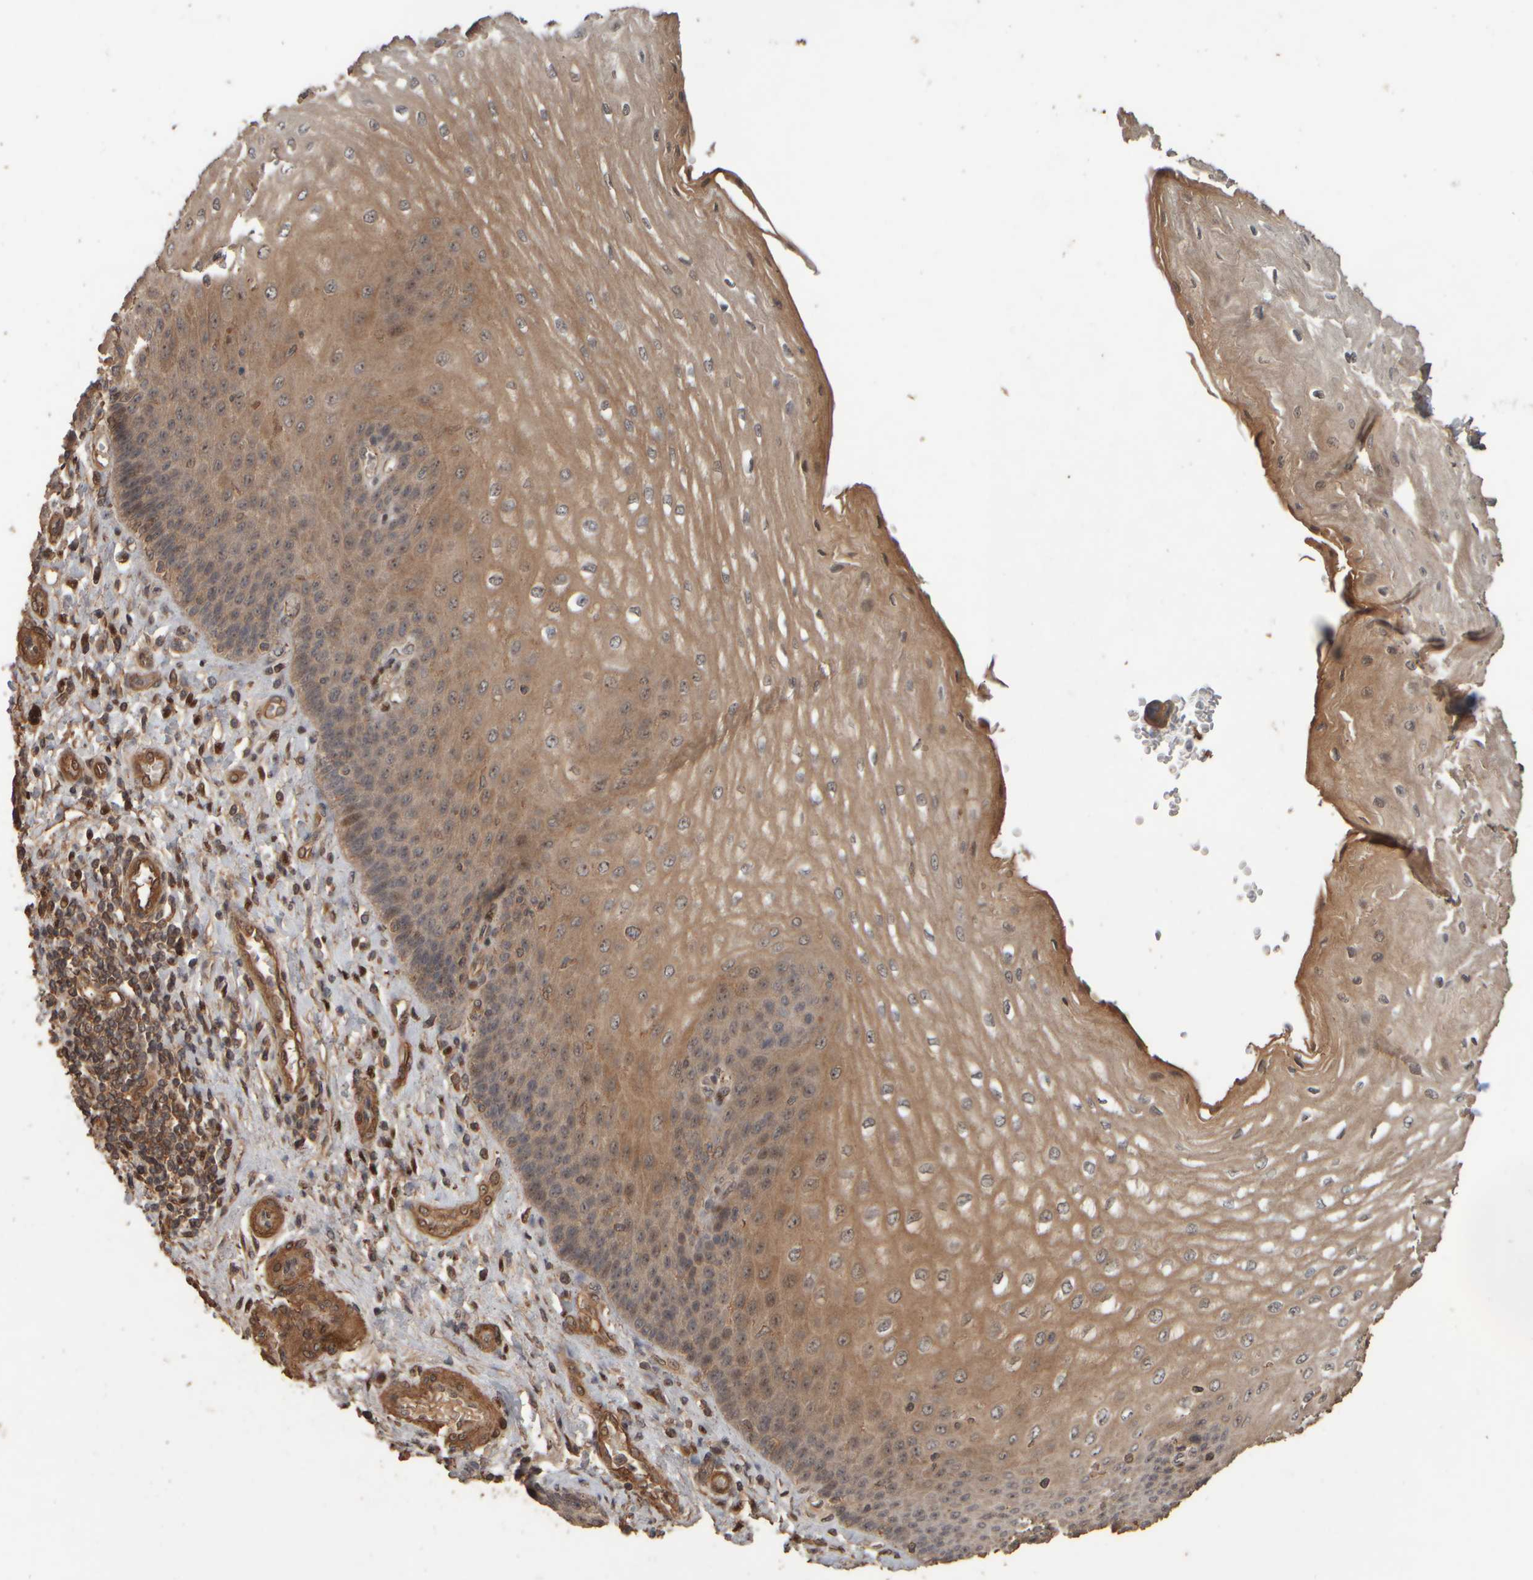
{"staining": {"intensity": "moderate", "quantity": ">75%", "location": "cytoplasmic/membranous,nuclear"}, "tissue": "esophagus", "cell_type": "Squamous epithelial cells", "image_type": "normal", "snomed": [{"axis": "morphology", "description": "Normal tissue, NOS"}, {"axis": "topography", "description": "Esophagus"}], "caption": "Protein staining by IHC reveals moderate cytoplasmic/membranous,nuclear positivity in about >75% of squamous epithelial cells in normal esophagus.", "gene": "SPHK1", "patient": {"sex": "male", "age": 54}}